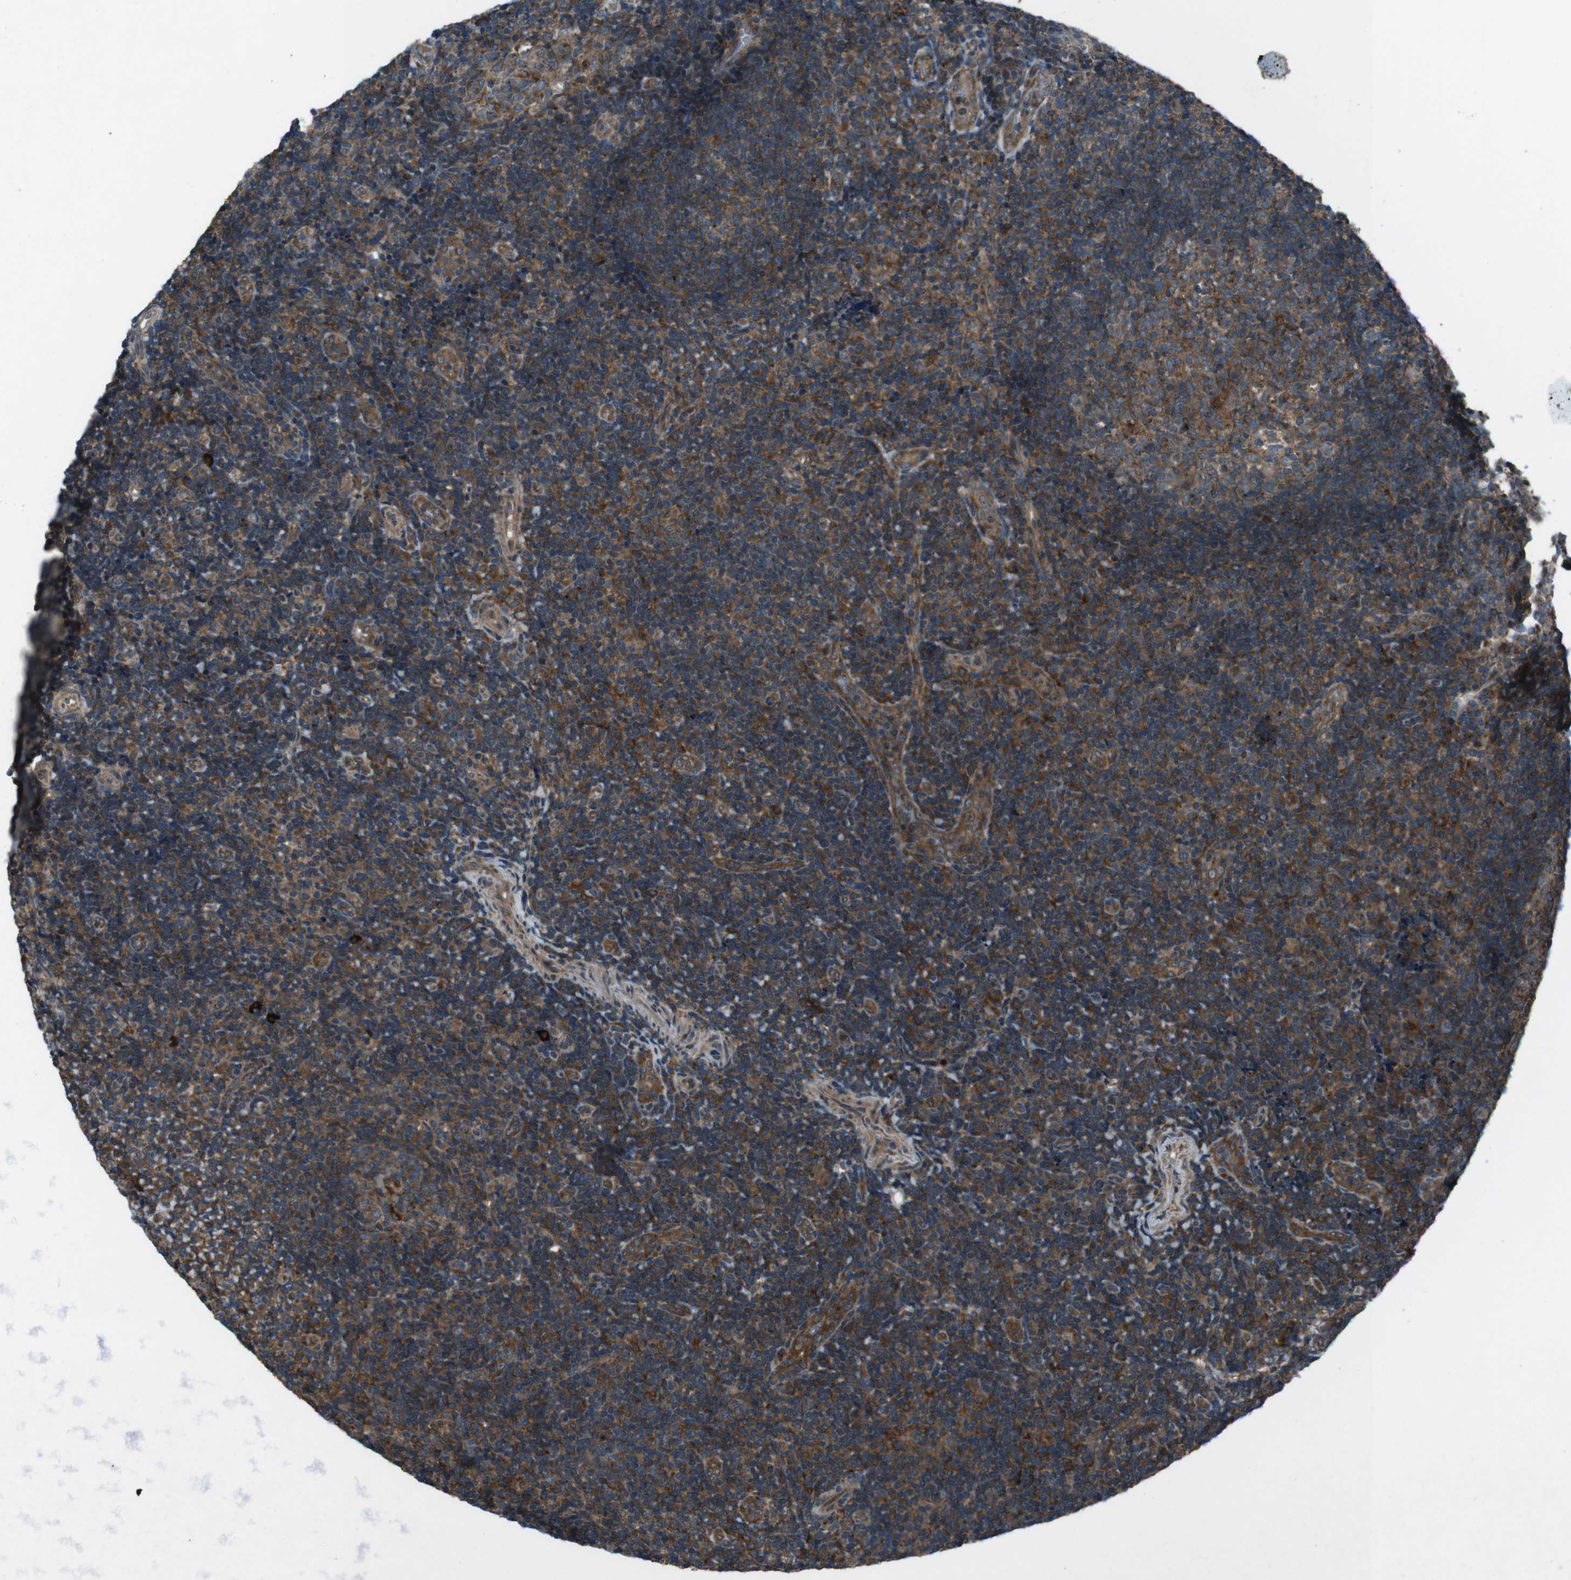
{"staining": {"intensity": "moderate", "quantity": ">75%", "location": "cytoplasmic/membranous"}, "tissue": "tonsil", "cell_type": "Germinal center cells", "image_type": "normal", "snomed": [{"axis": "morphology", "description": "Normal tissue, NOS"}, {"axis": "topography", "description": "Tonsil"}], "caption": "This photomicrograph shows IHC staining of unremarkable human tonsil, with medium moderate cytoplasmic/membranous expression in about >75% of germinal center cells.", "gene": "SLC27A4", "patient": {"sex": "female", "age": 40}}